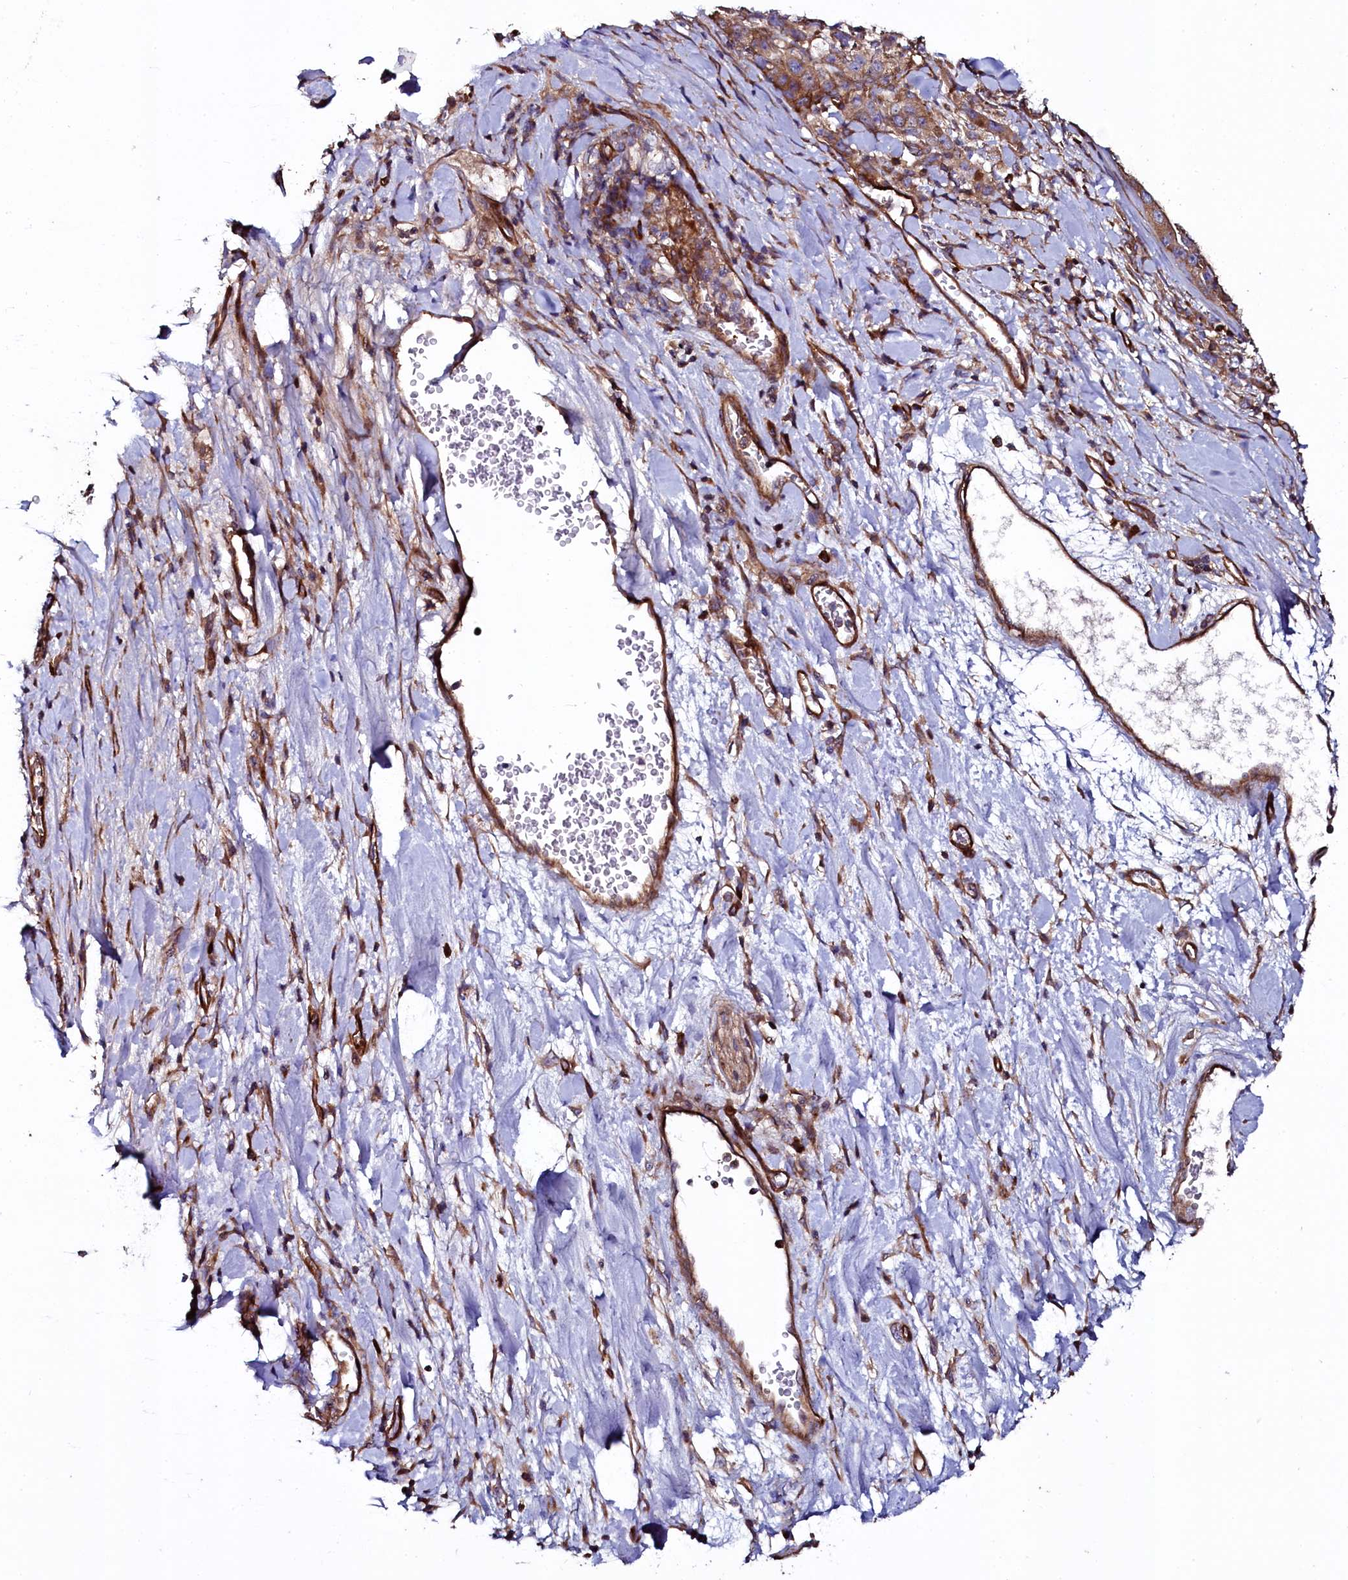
{"staining": {"intensity": "moderate", "quantity": ">75%", "location": "cytoplasmic/membranous"}, "tissue": "stomach cancer", "cell_type": "Tumor cells", "image_type": "cancer", "snomed": [{"axis": "morphology", "description": "Adenocarcinoma, NOS"}, {"axis": "topography", "description": "Stomach"}], "caption": "Immunohistochemistry (IHC) image of human stomach cancer (adenocarcinoma) stained for a protein (brown), which shows medium levels of moderate cytoplasmic/membranous positivity in approximately >75% of tumor cells.", "gene": "USPL1", "patient": {"sex": "male", "age": 48}}